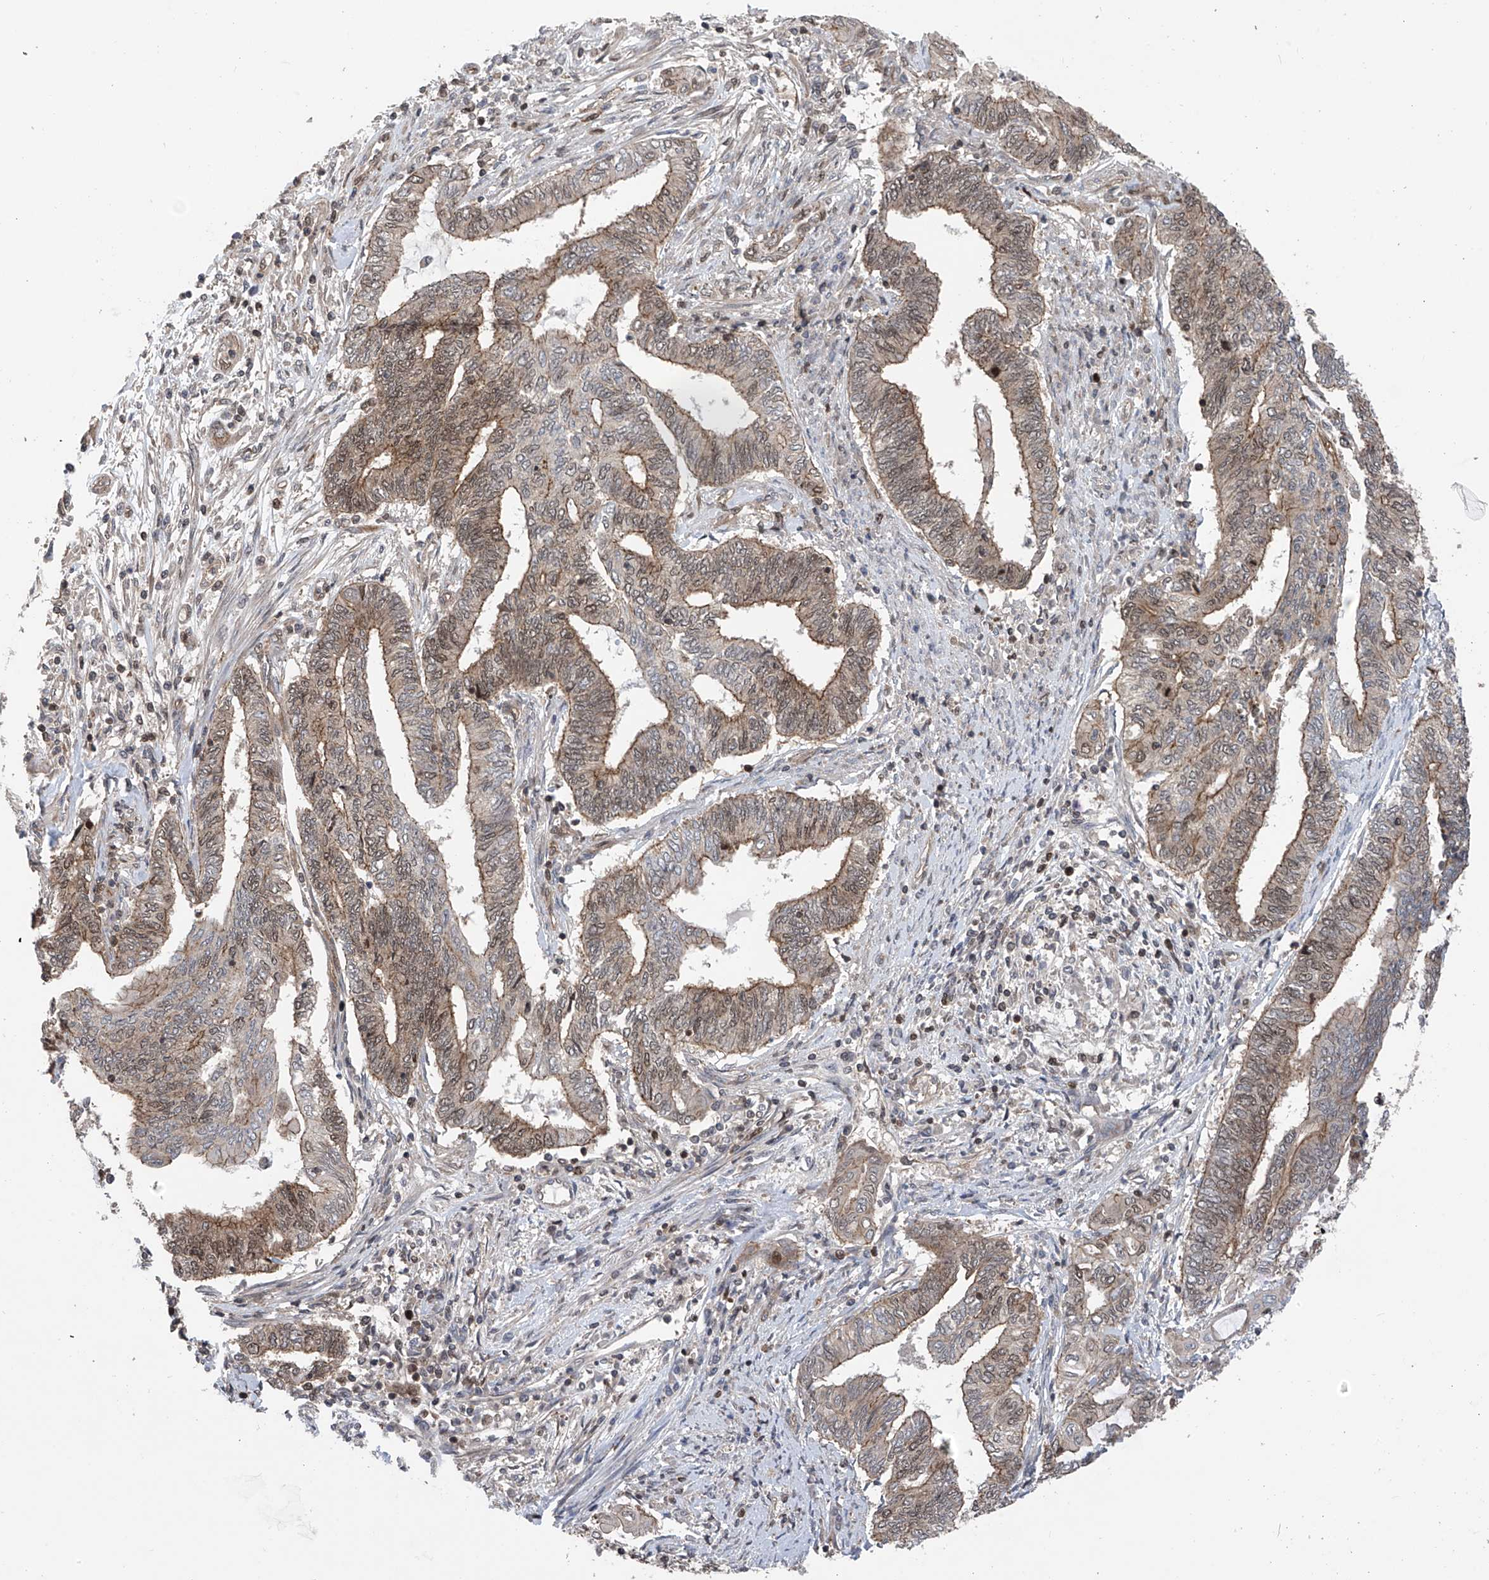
{"staining": {"intensity": "weak", "quantity": "25%-75%", "location": "cytoplasmic/membranous"}, "tissue": "endometrial cancer", "cell_type": "Tumor cells", "image_type": "cancer", "snomed": [{"axis": "morphology", "description": "Adenocarcinoma, NOS"}, {"axis": "topography", "description": "Uterus"}, {"axis": "topography", "description": "Endometrium"}], "caption": "Immunohistochemistry of endometrial cancer displays low levels of weak cytoplasmic/membranous positivity in about 25%-75% of tumor cells.", "gene": "DNAJC9", "patient": {"sex": "female", "age": 70}}